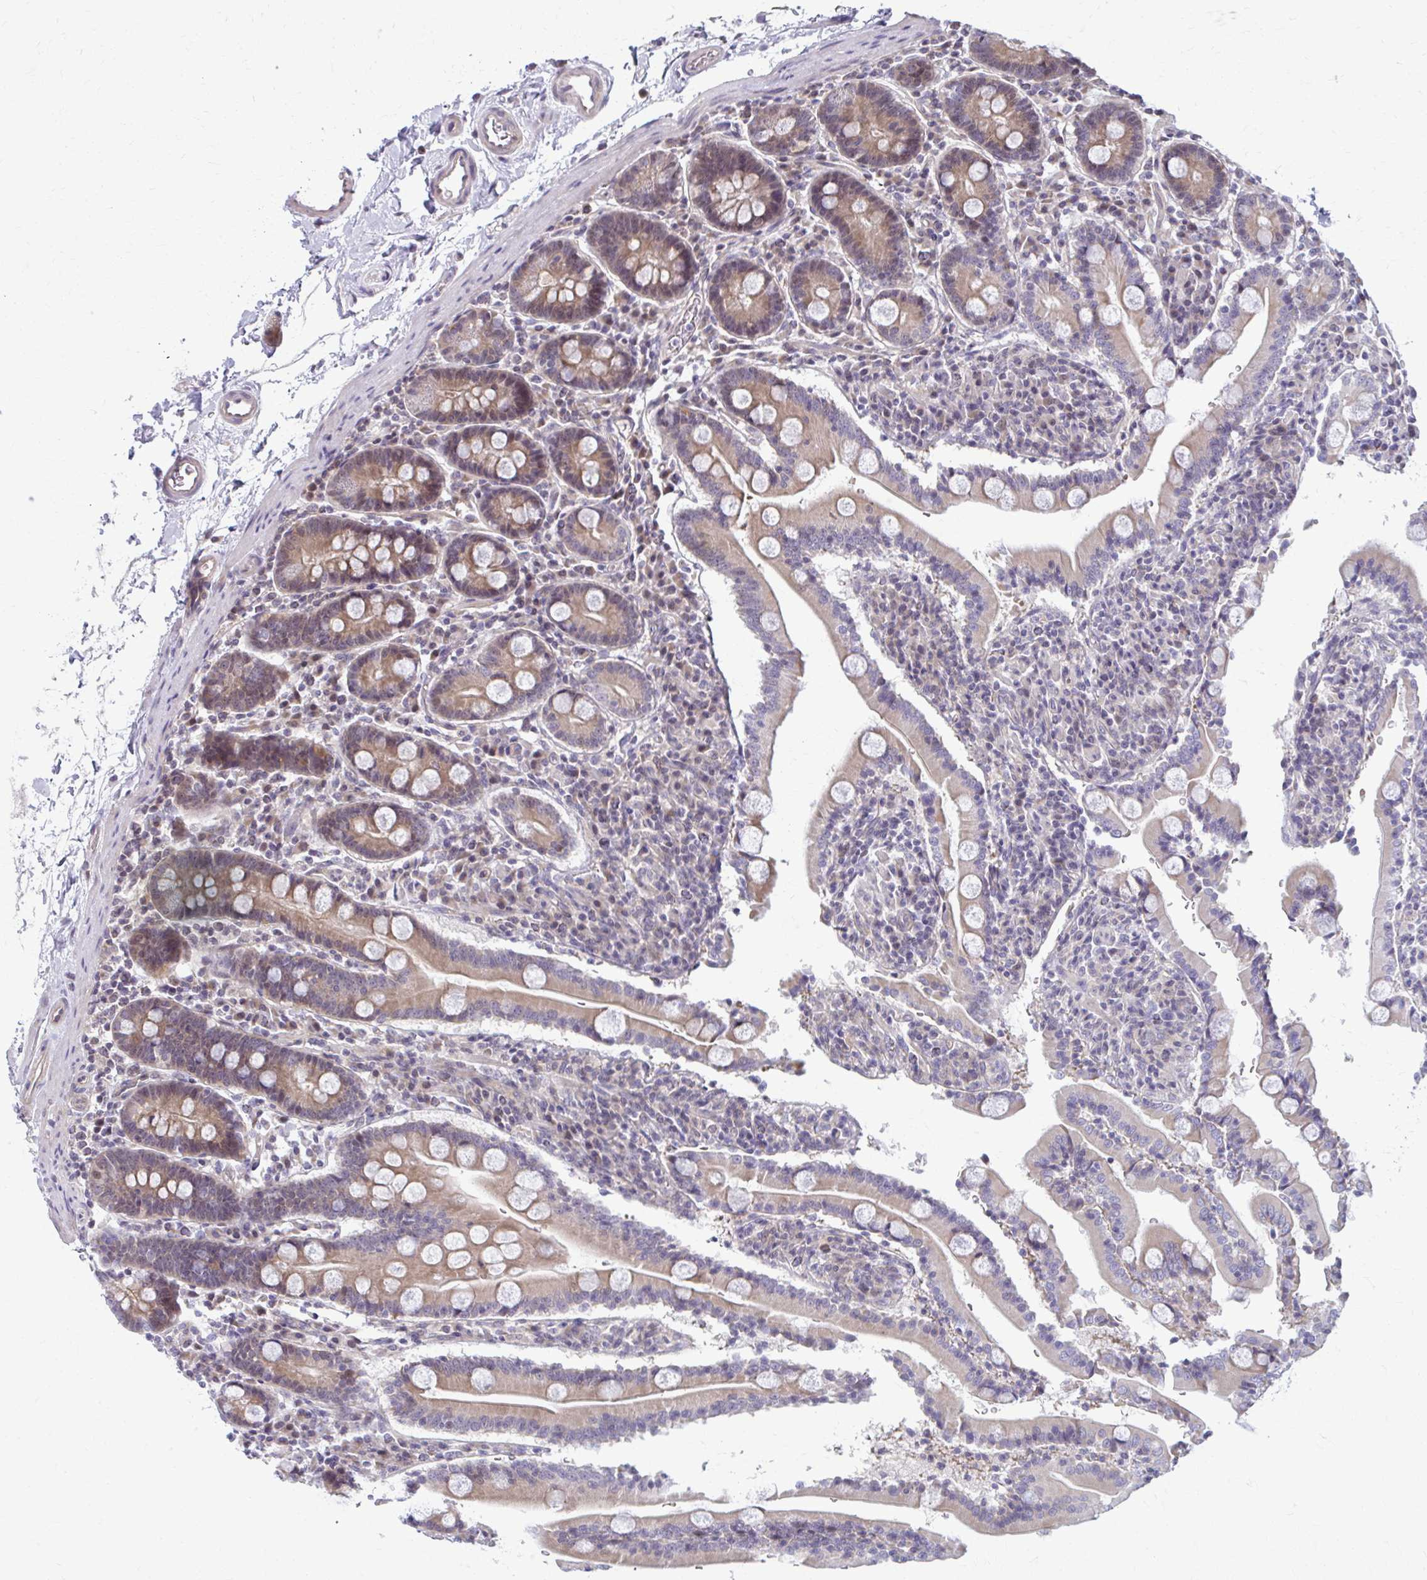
{"staining": {"intensity": "moderate", "quantity": "25%-75%", "location": "cytoplasmic/membranous,nuclear"}, "tissue": "duodenum", "cell_type": "Glandular cells", "image_type": "normal", "snomed": [{"axis": "morphology", "description": "Normal tissue, NOS"}, {"axis": "topography", "description": "Duodenum"}], "caption": "Immunohistochemical staining of benign human duodenum exhibits 25%-75% levels of moderate cytoplasmic/membranous,nuclear protein positivity in approximately 25%-75% of glandular cells.", "gene": "MAF1", "patient": {"sex": "male", "age": 35}}